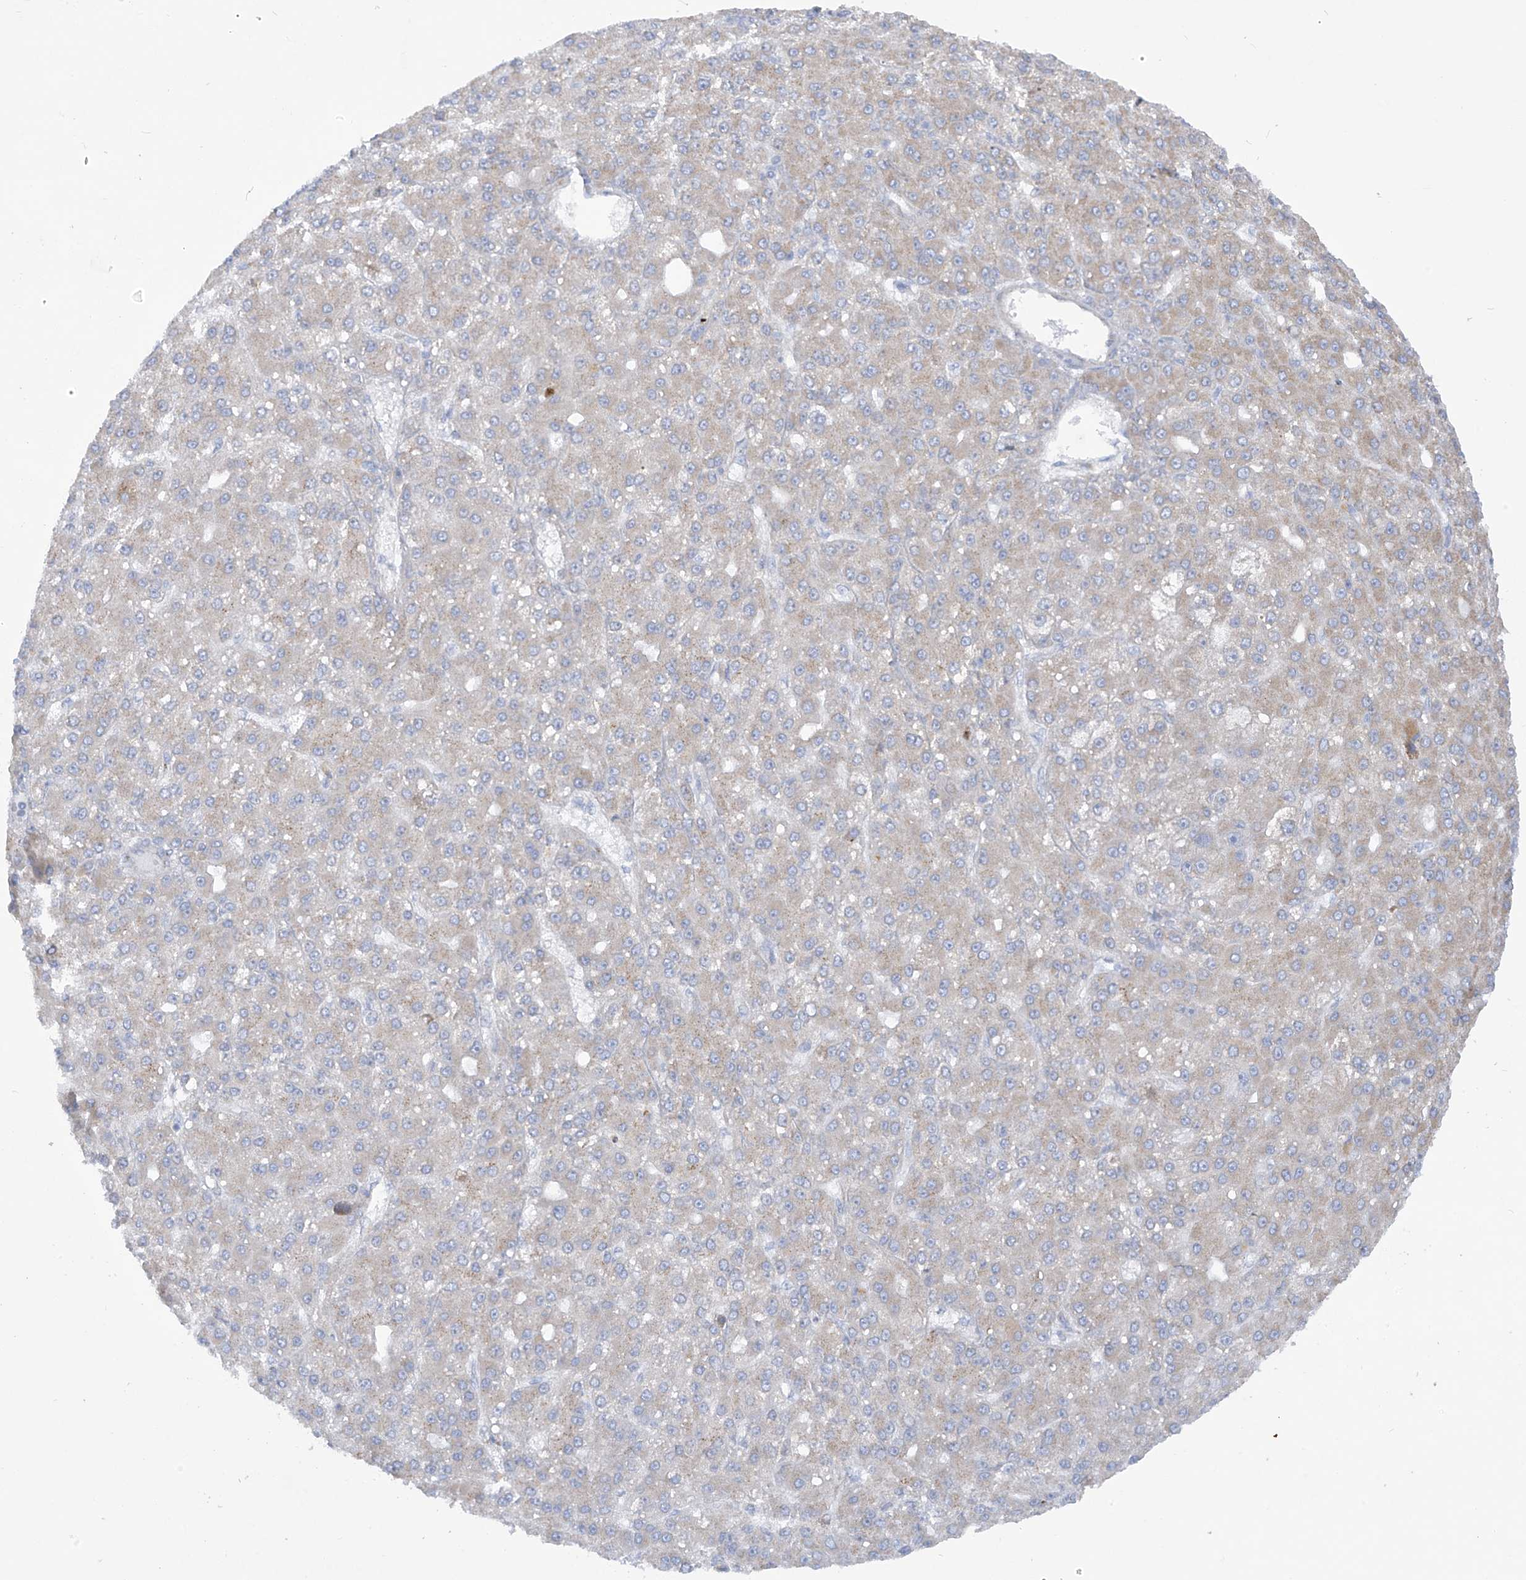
{"staining": {"intensity": "moderate", "quantity": "25%-75%", "location": "cytoplasmic/membranous"}, "tissue": "liver cancer", "cell_type": "Tumor cells", "image_type": "cancer", "snomed": [{"axis": "morphology", "description": "Carcinoma, Hepatocellular, NOS"}, {"axis": "topography", "description": "Liver"}], "caption": "Moderate cytoplasmic/membranous protein staining is seen in approximately 25%-75% of tumor cells in liver hepatocellular carcinoma. (DAB (3,3'-diaminobenzidine) IHC with brightfield microscopy, high magnification).", "gene": "TRMT2B", "patient": {"sex": "male", "age": 67}}